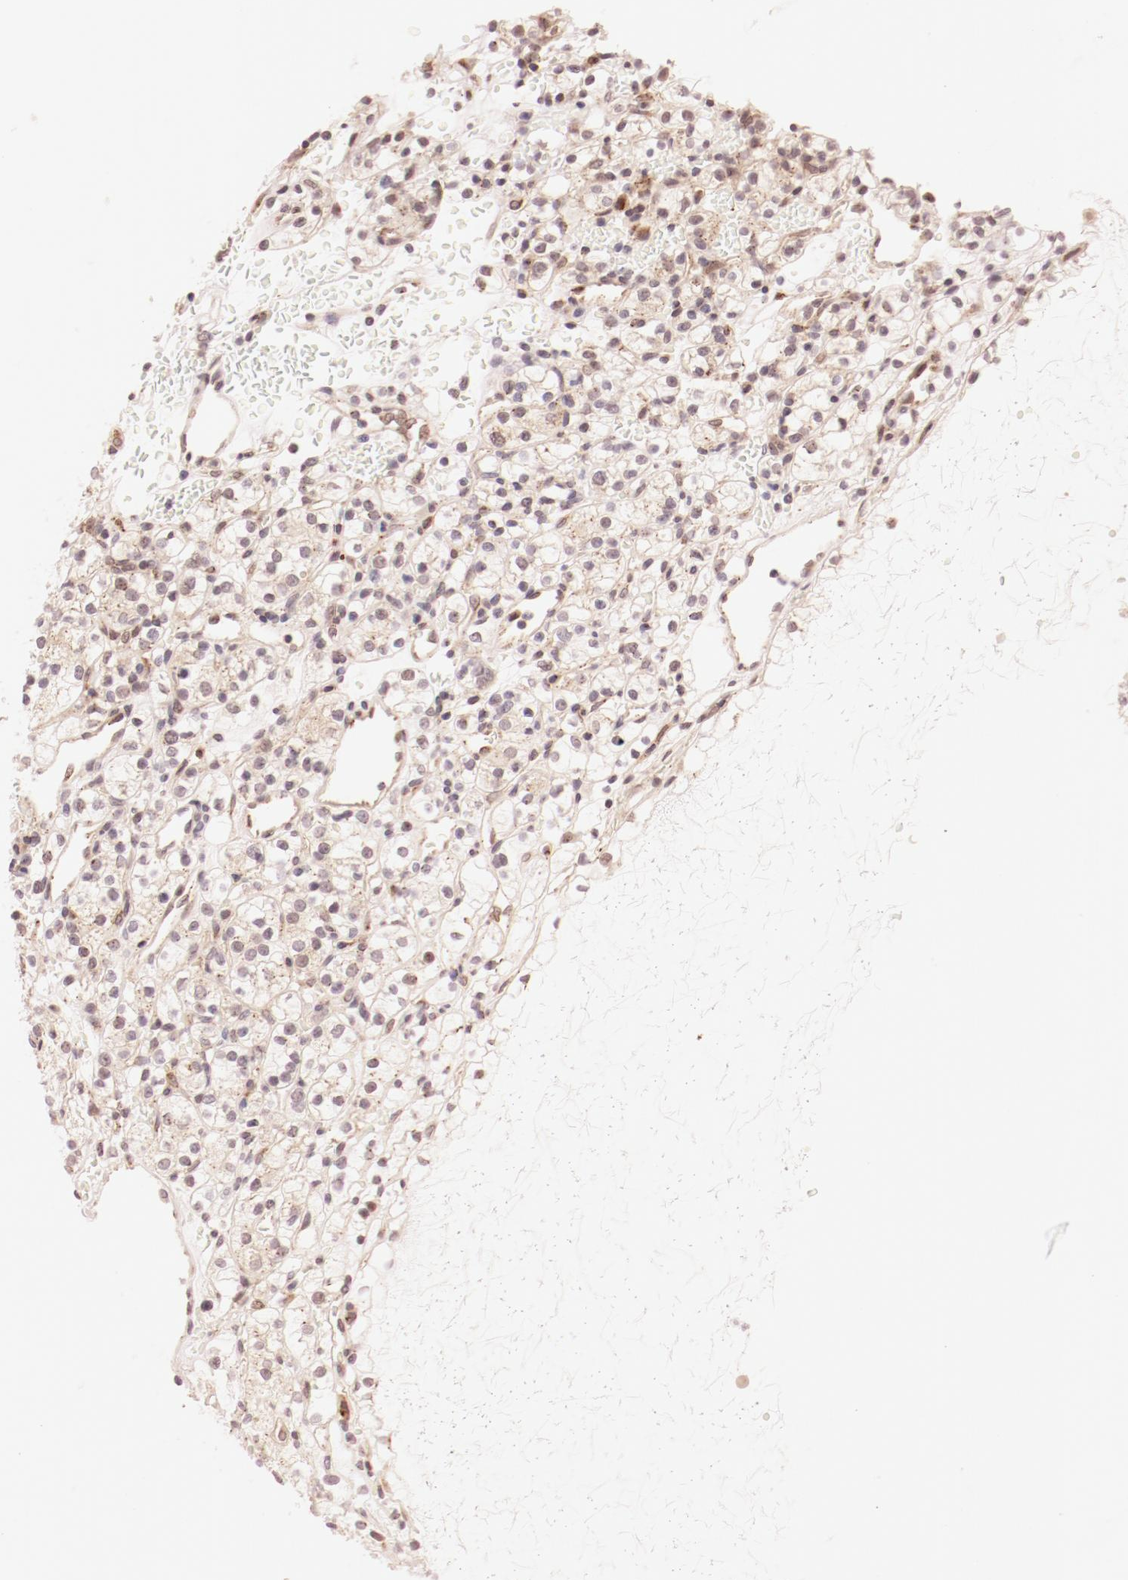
{"staining": {"intensity": "negative", "quantity": "none", "location": "none"}, "tissue": "renal cancer", "cell_type": "Tumor cells", "image_type": "cancer", "snomed": [{"axis": "morphology", "description": "Adenocarcinoma, NOS"}, {"axis": "topography", "description": "Kidney"}], "caption": "This is an IHC histopathology image of human renal cancer. There is no positivity in tumor cells.", "gene": "RPL12", "patient": {"sex": "female", "age": 60}}